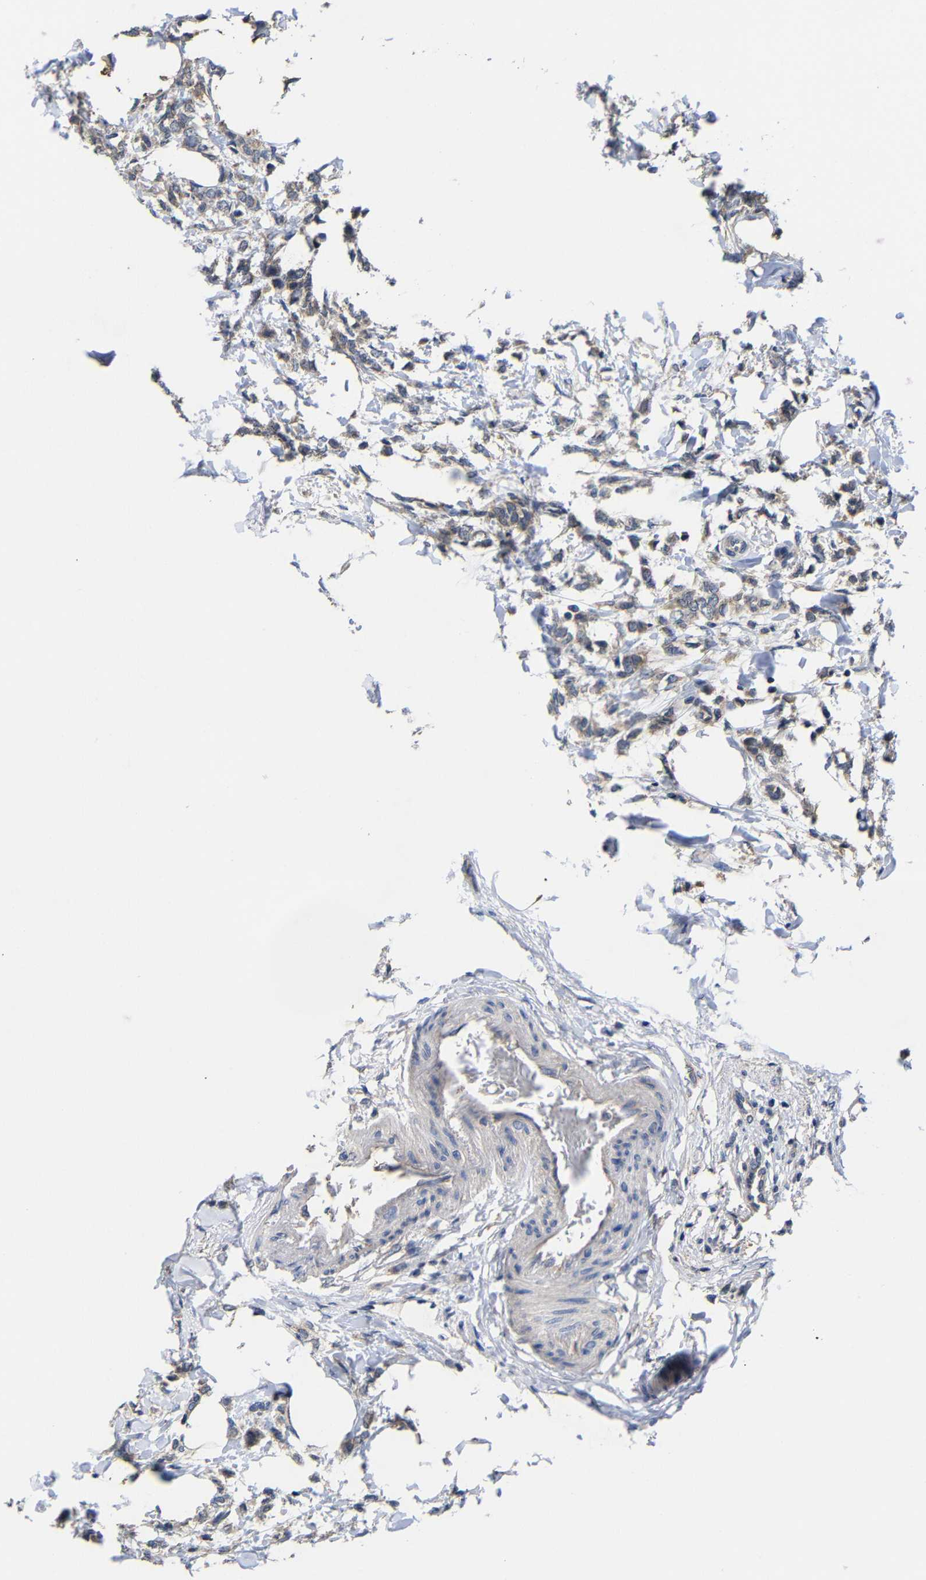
{"staining": {"intensity": "moderate", "quantity": ">75%", "location": "cytoplasmic/membranous"}, "tissue": "breast cancer", "cell_type": "Tumor cells", "image_type": "cancer", "snomed": [{"axis": "morphology", "description": "Lobular carcinoma, in situ"}, {"axis": "morphology", "description": "Lobular carcinoma"}, {"axis": "topography", "description": "Breast"}], "caption": "The immunohistochemical stain labels moderate cytoplasmic/membranous staining in tumor cells of breast cancer tissue.", "gene": "LPAR5", "patient": {"sex": "female", "age": 41}}